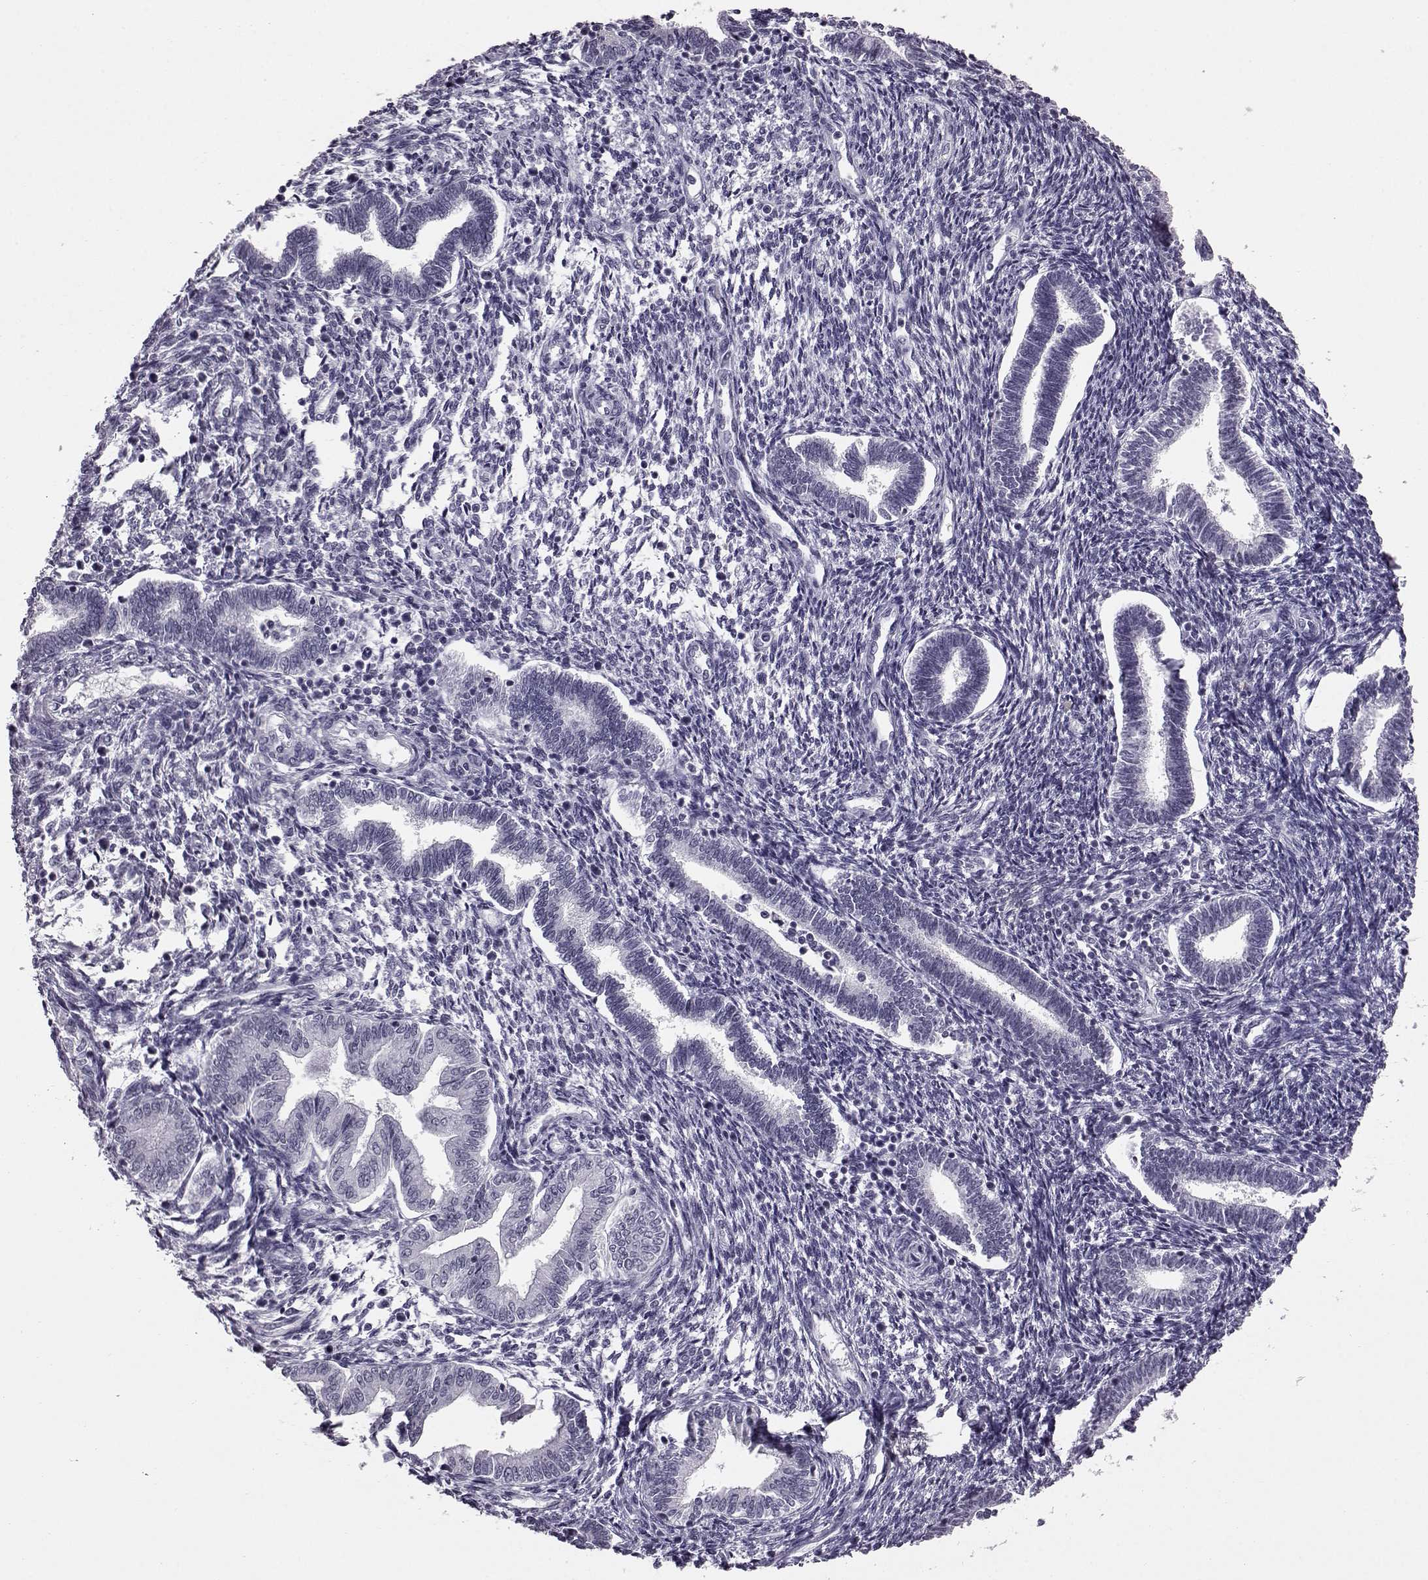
{"staining": {"intensity": "negative", "quantity": "none", "location": "none"}, "tissue": "endometrium", "cell_type": "Cells in endometrial stroma", "image_type": "normal", "snomed": [{"axis": "morphology", "description": "Normal tissue, NOS"}, {"axis": "topography", "description": "Endometrium"}], "caption": "Immunohistochemical staining of normal endometrium reveals no significant positivity in cells in endometrial stroma. Nuclei are stained in blue.", "gene": "ADGRG2", "patient": {"sex": "female", "age": 42}}